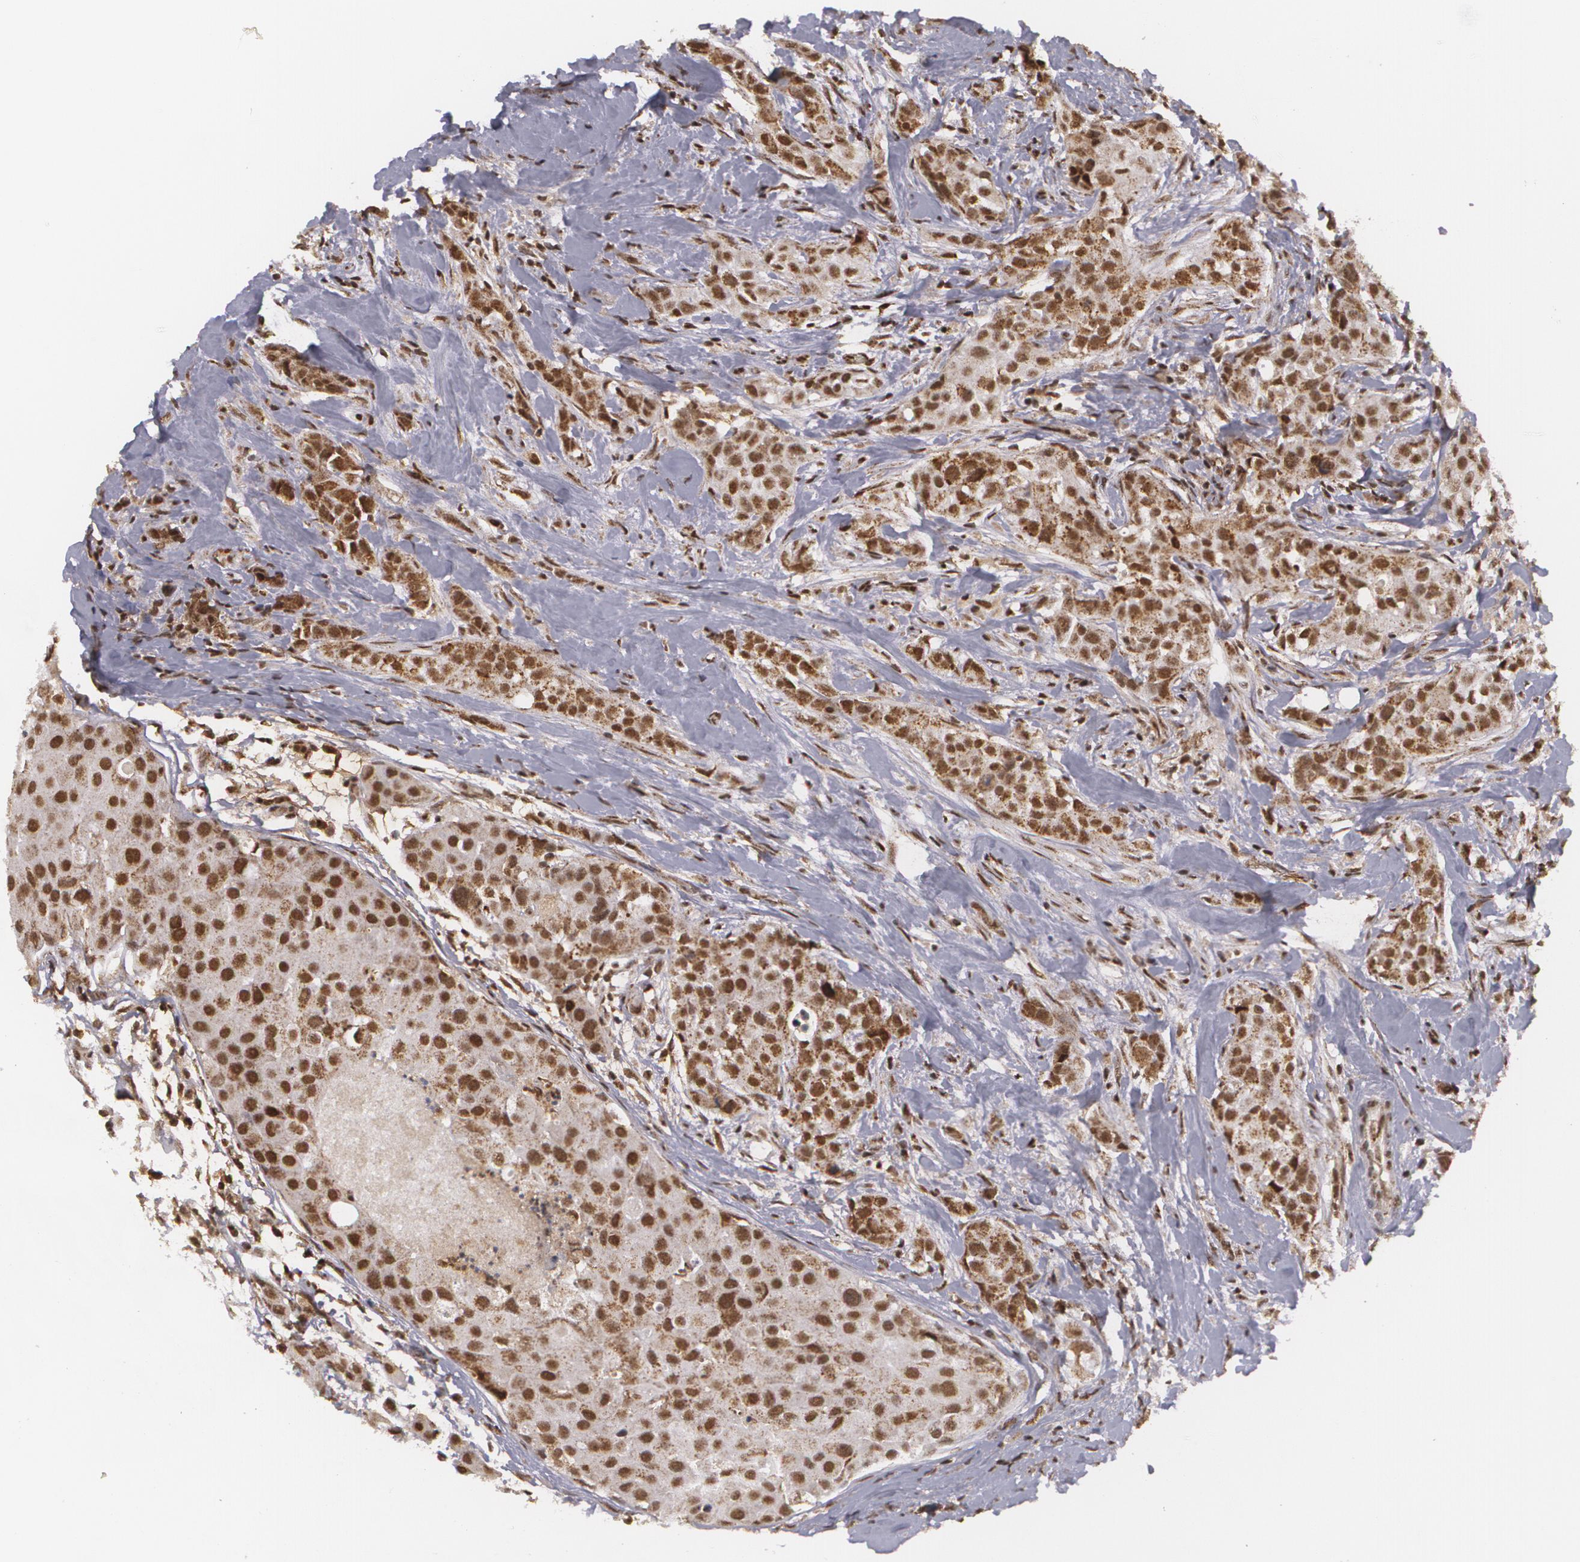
{"staining": {"intensity": "strong", "quantity": ">75%", "location": "nuclear"}, "tissue": "breast cancer", "cell_type": "Tumor cells", "image_type": "cancer", "snomed": [{"axis": "morphology", "description": "Duct carcinoma"}, {"axis": "topography", "description": "Breast"}], "caption": "This histopathology image shows IHC staining of human breast invasive ductal carcinoma, with high strong nuclear staining in about >75% of tumor cells.", "gene": "MXD1", "patient": {"sex": "female", "age": 45}}